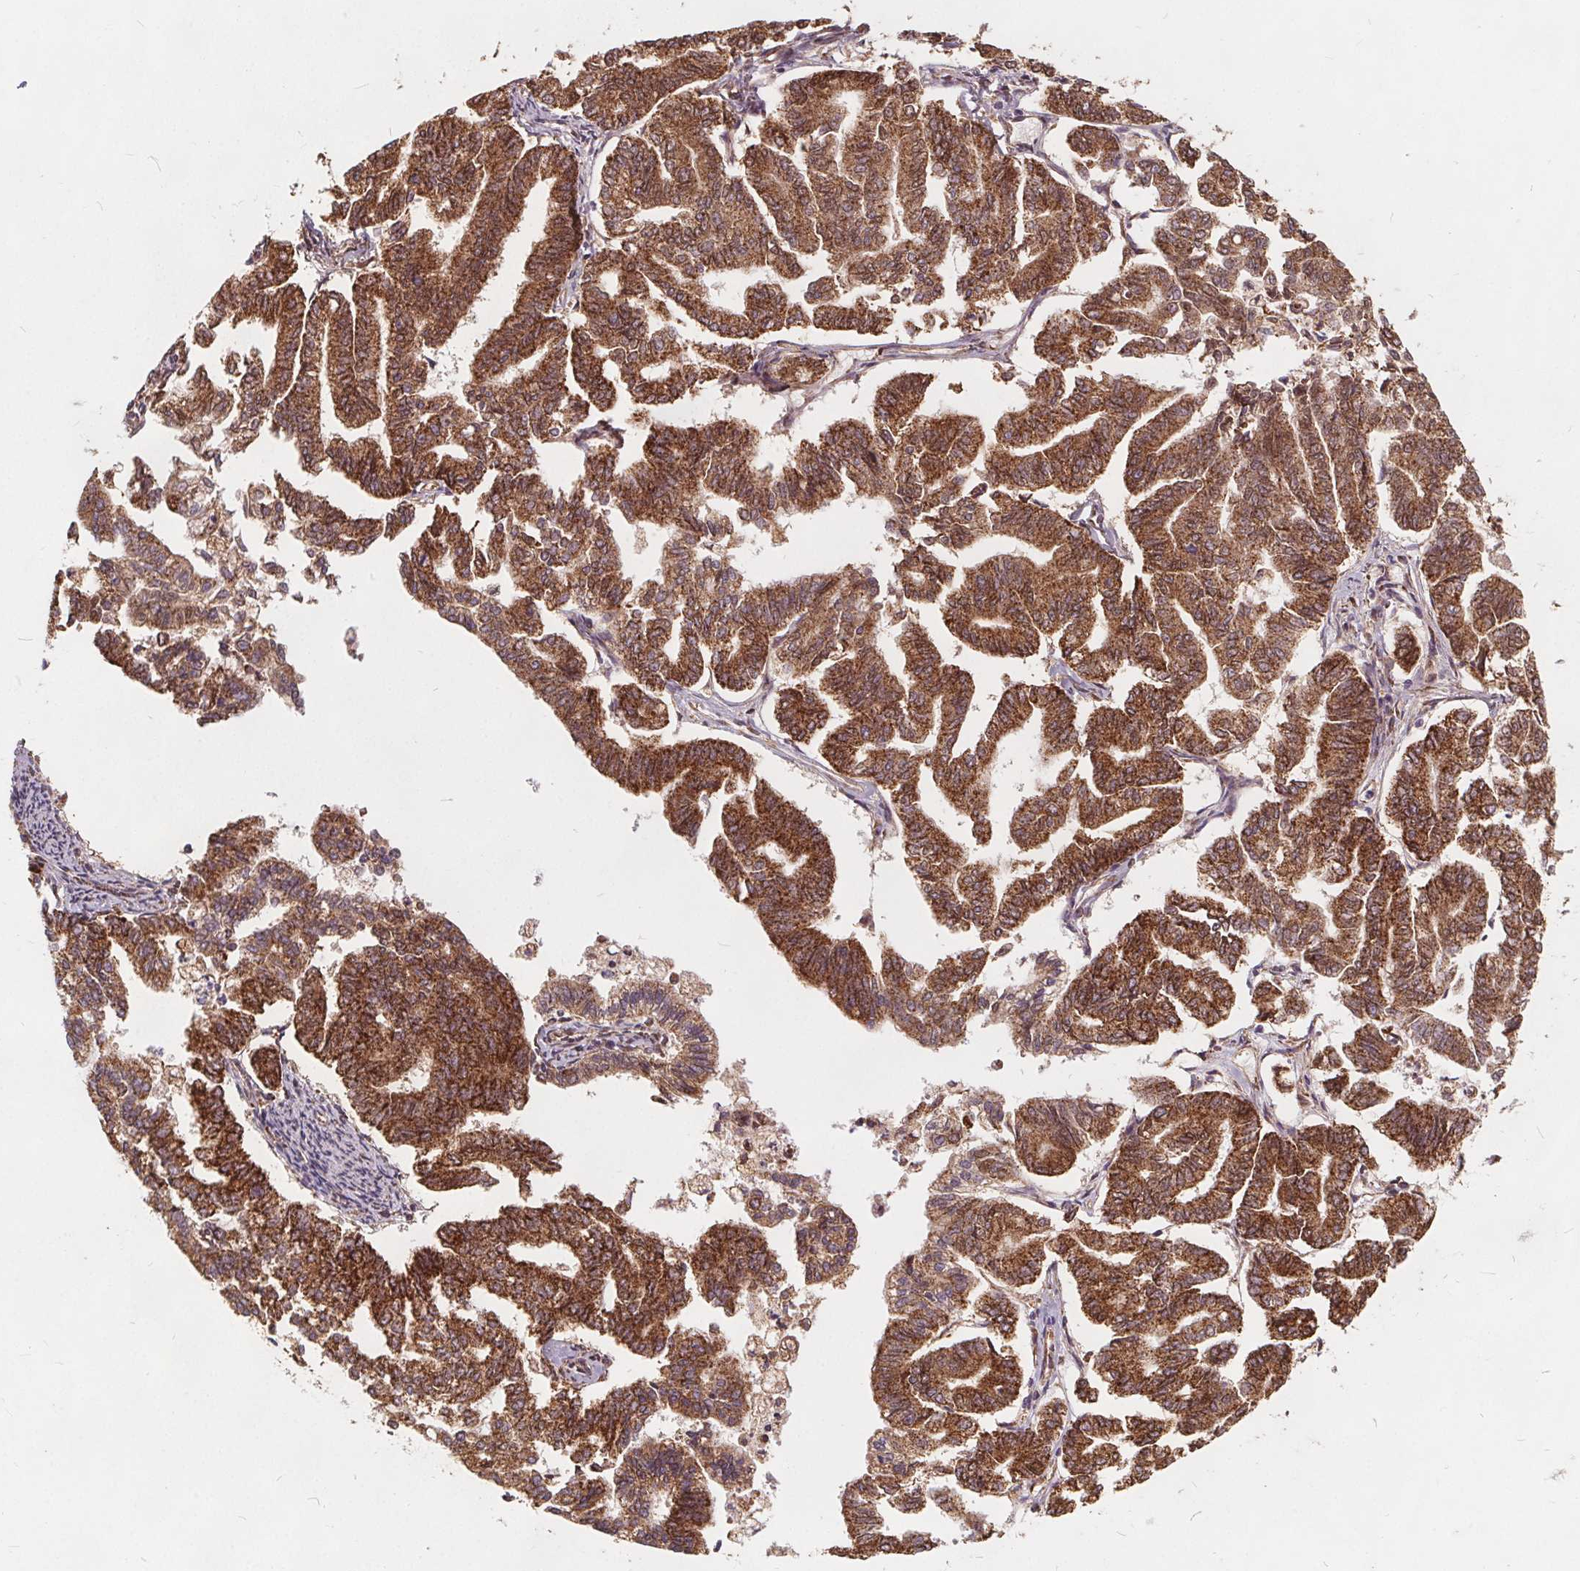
{"staining": {"intensity": "strong", "quantity": ">75%", "location": "cytoplasmic/membranous"}, "tissue": "endometrial cancer", "cell_type": "Tumor cells", "image_type": "cancer", "snomed": [{"axis": "morphology", "description": "Adenocarcinoma, NOS"}, {"axis": "topography", "description": "Endometrium"}], "caption": "A brown stain highlights strong cytoplasmic/membranous expression of a protein in endometrial adenocarcinoma tumor cells.", "gene": "PLSCR3", "patient": {"sex": "female", "age": 79}}